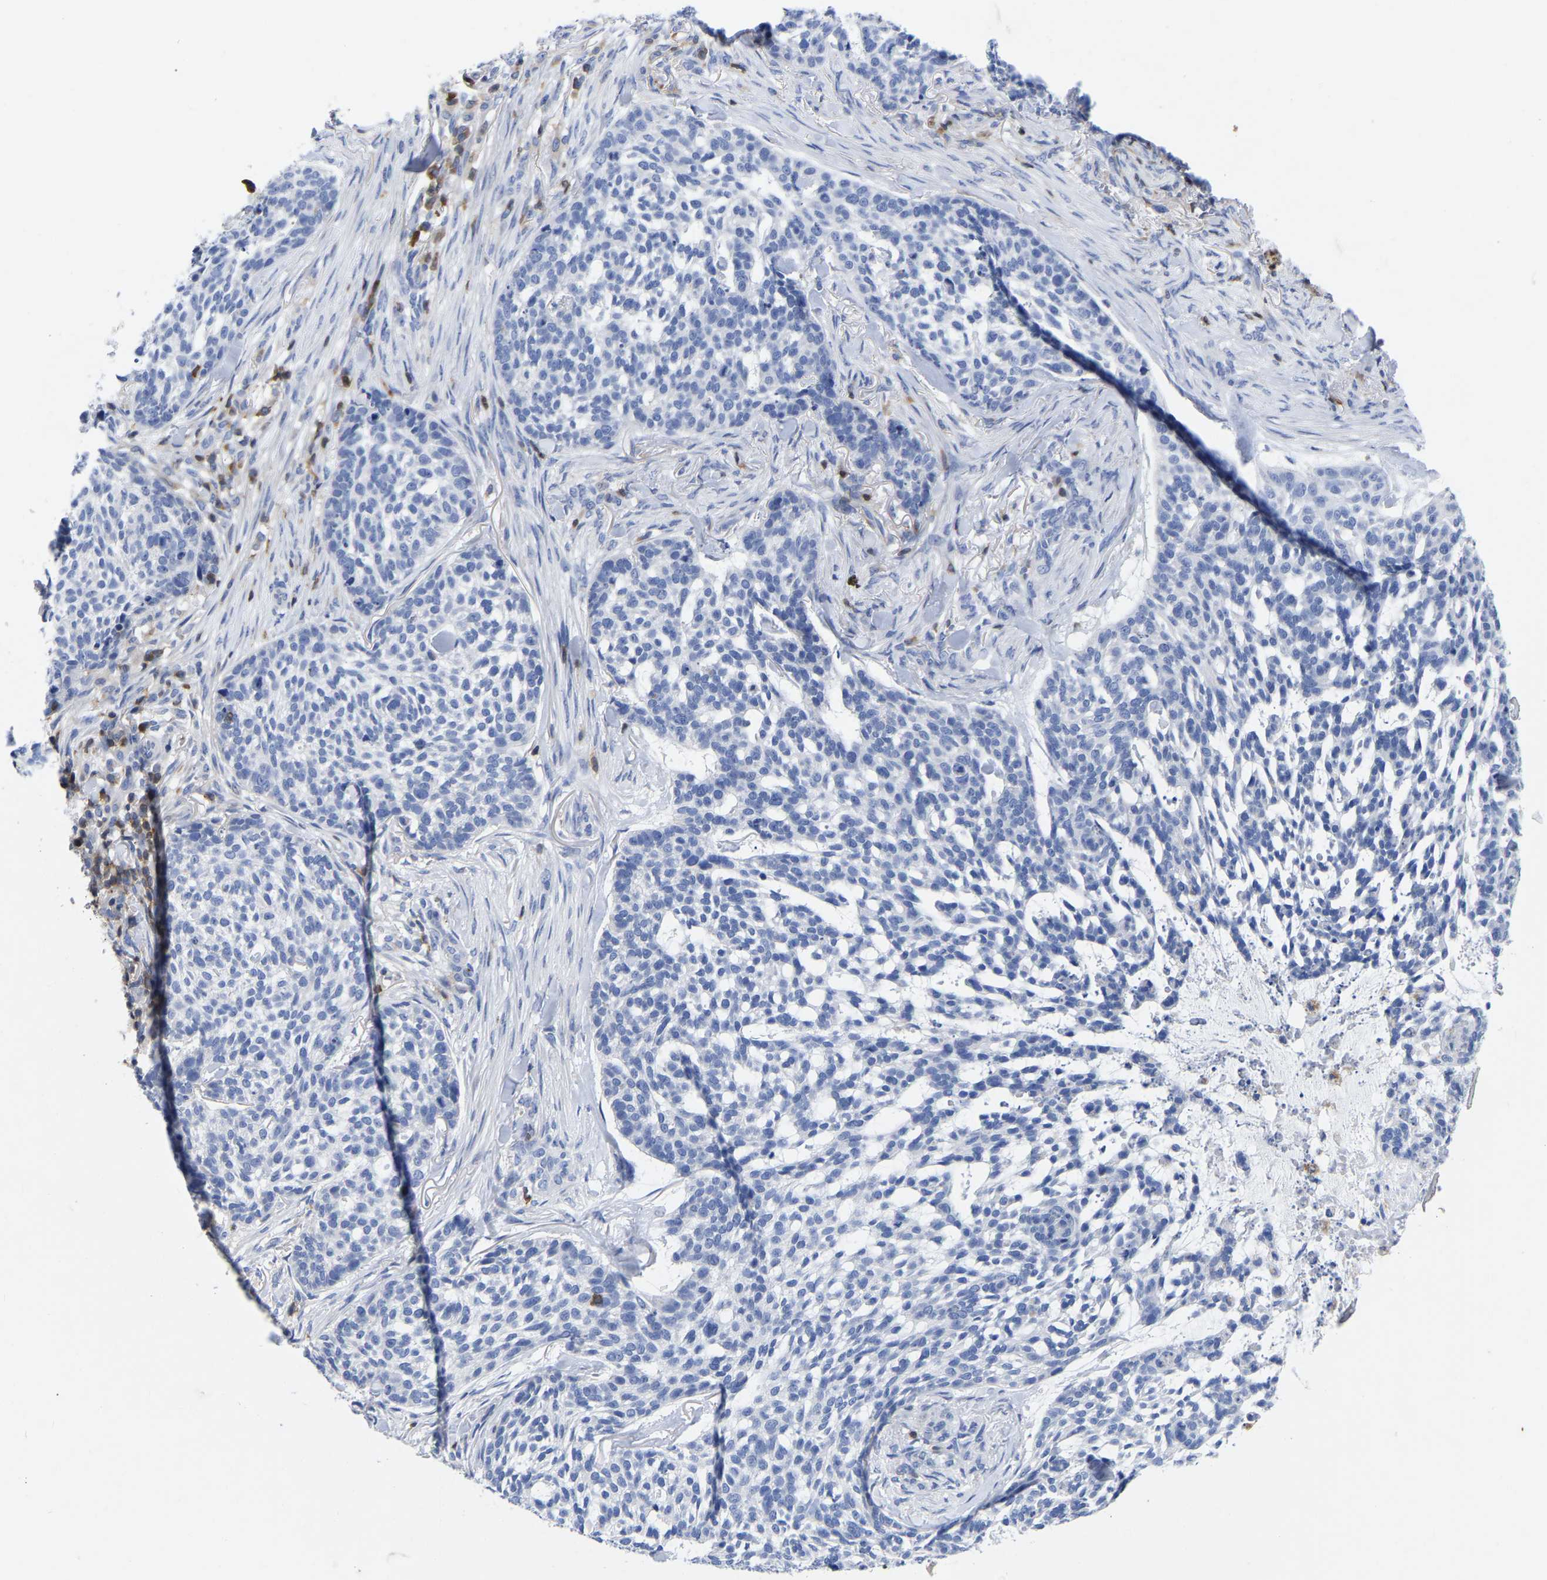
{"staining": {"intensity": "negative", "quantity": "none", "location": "none"}, "tissue": "skin cancer", "cell_type": "Tumor cells", "image_type": "cancer", "snomed": [{"axis": "morphology", "description": "Basal cell carcinoma"}, {"axis": "topography", "description": "Skin"}], "caption": "The IHC image has no significant expression in tumor cells of skin cancer (basal cell carcinoma) tissue.", "gene": "PTPN7", "patient": {"sex": "female", "age": 64}}